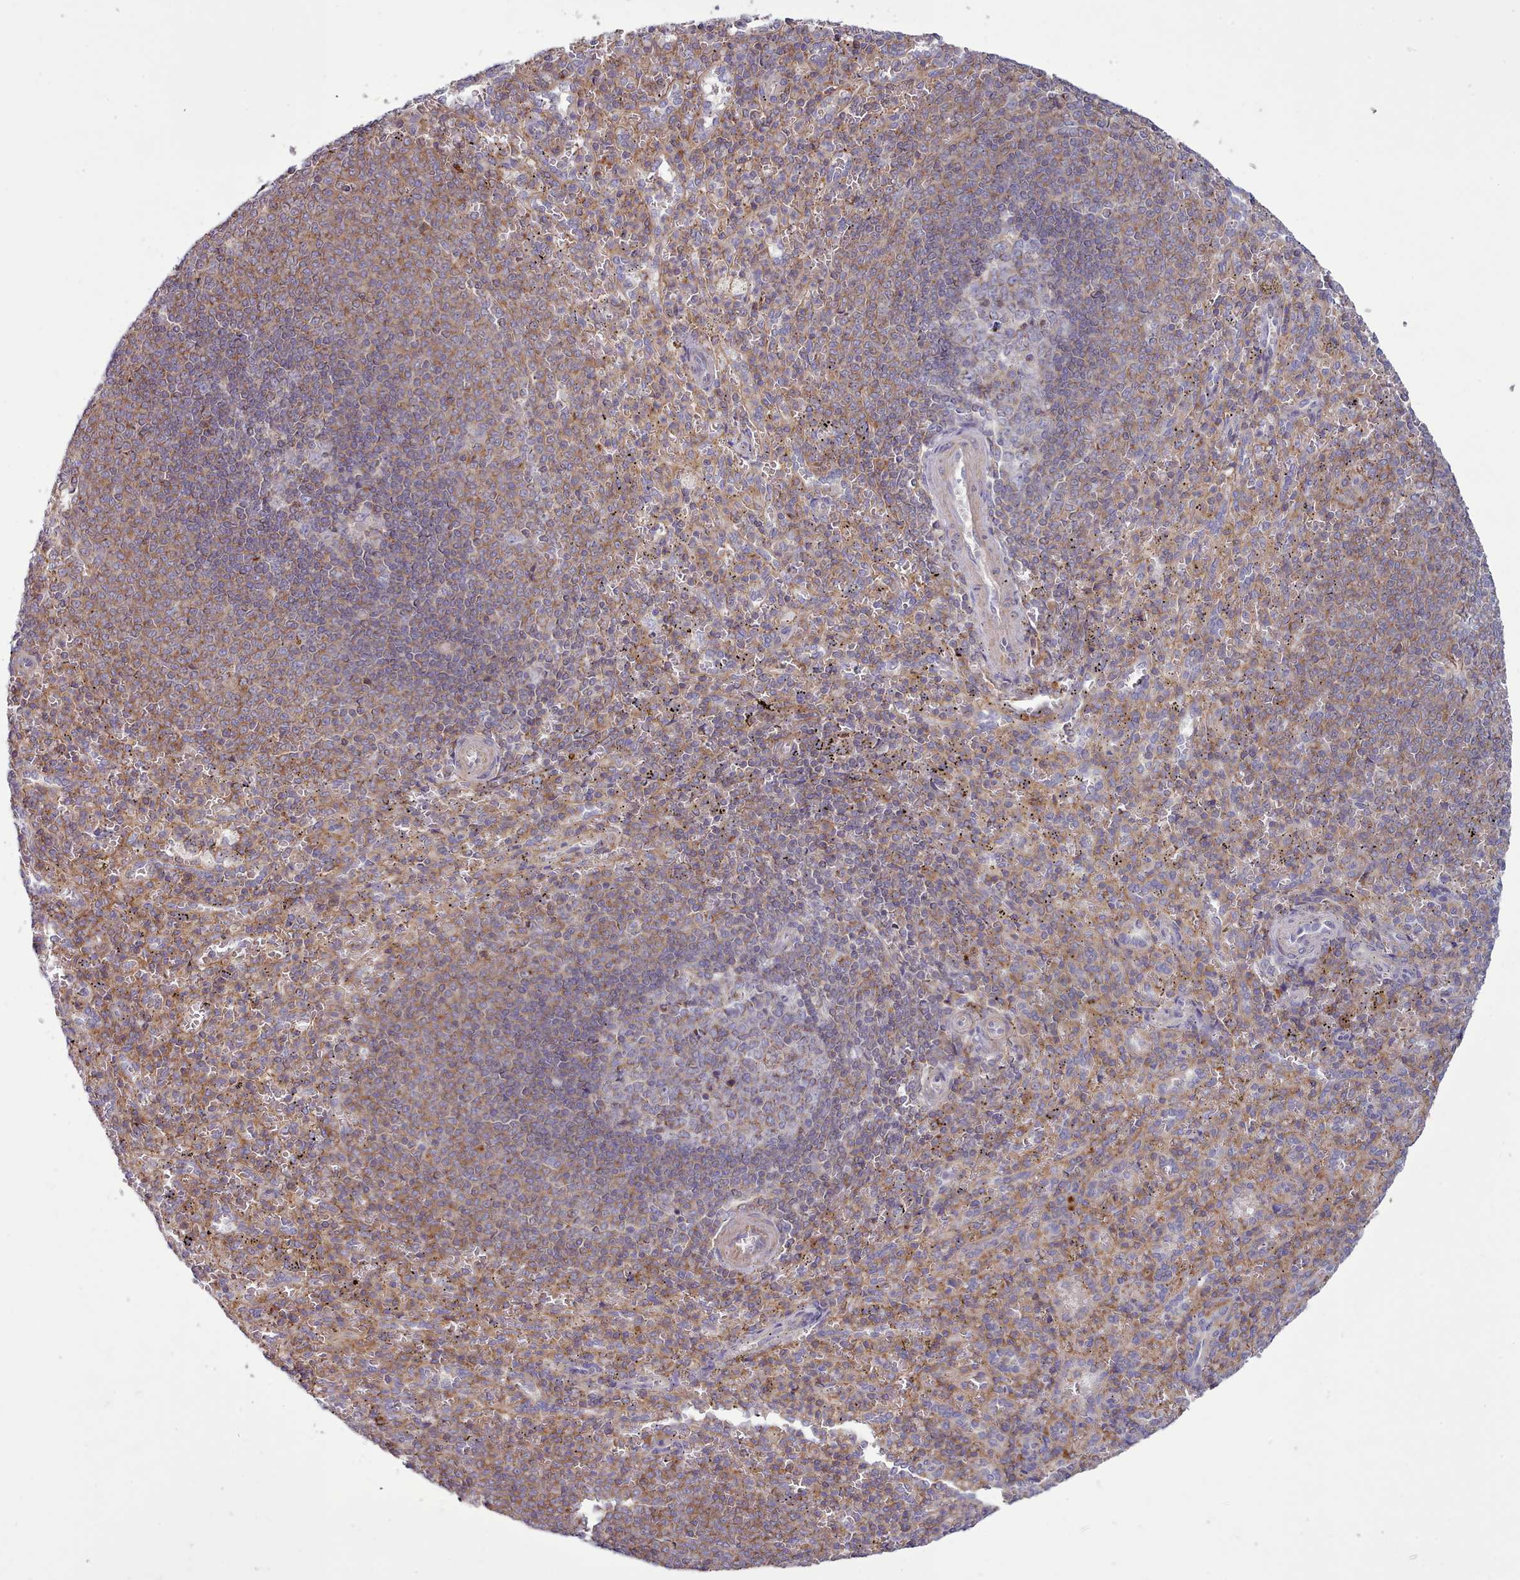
{"staining": {"intensity": "moderate", "quantity": "25%-75%", "location": "cytoplasmic/membranous"}, "tissue": "spleen", "cell_type": "Cells in red pulp", "image_type": "normal", "snomed": [{"axis": "morphology", "description": "Normal tissue, NOS"}, {"axis": "topography", "description": "Spleen"}], "caption": "Normal spleen reveals moderate cytoplasmic/membranous positivity in approximately 25%-75% of cells in red pulp, visualized by immunohistochemistry.", "gene": "TENT4B", "patient": {"sex": "female", "age": 21}}